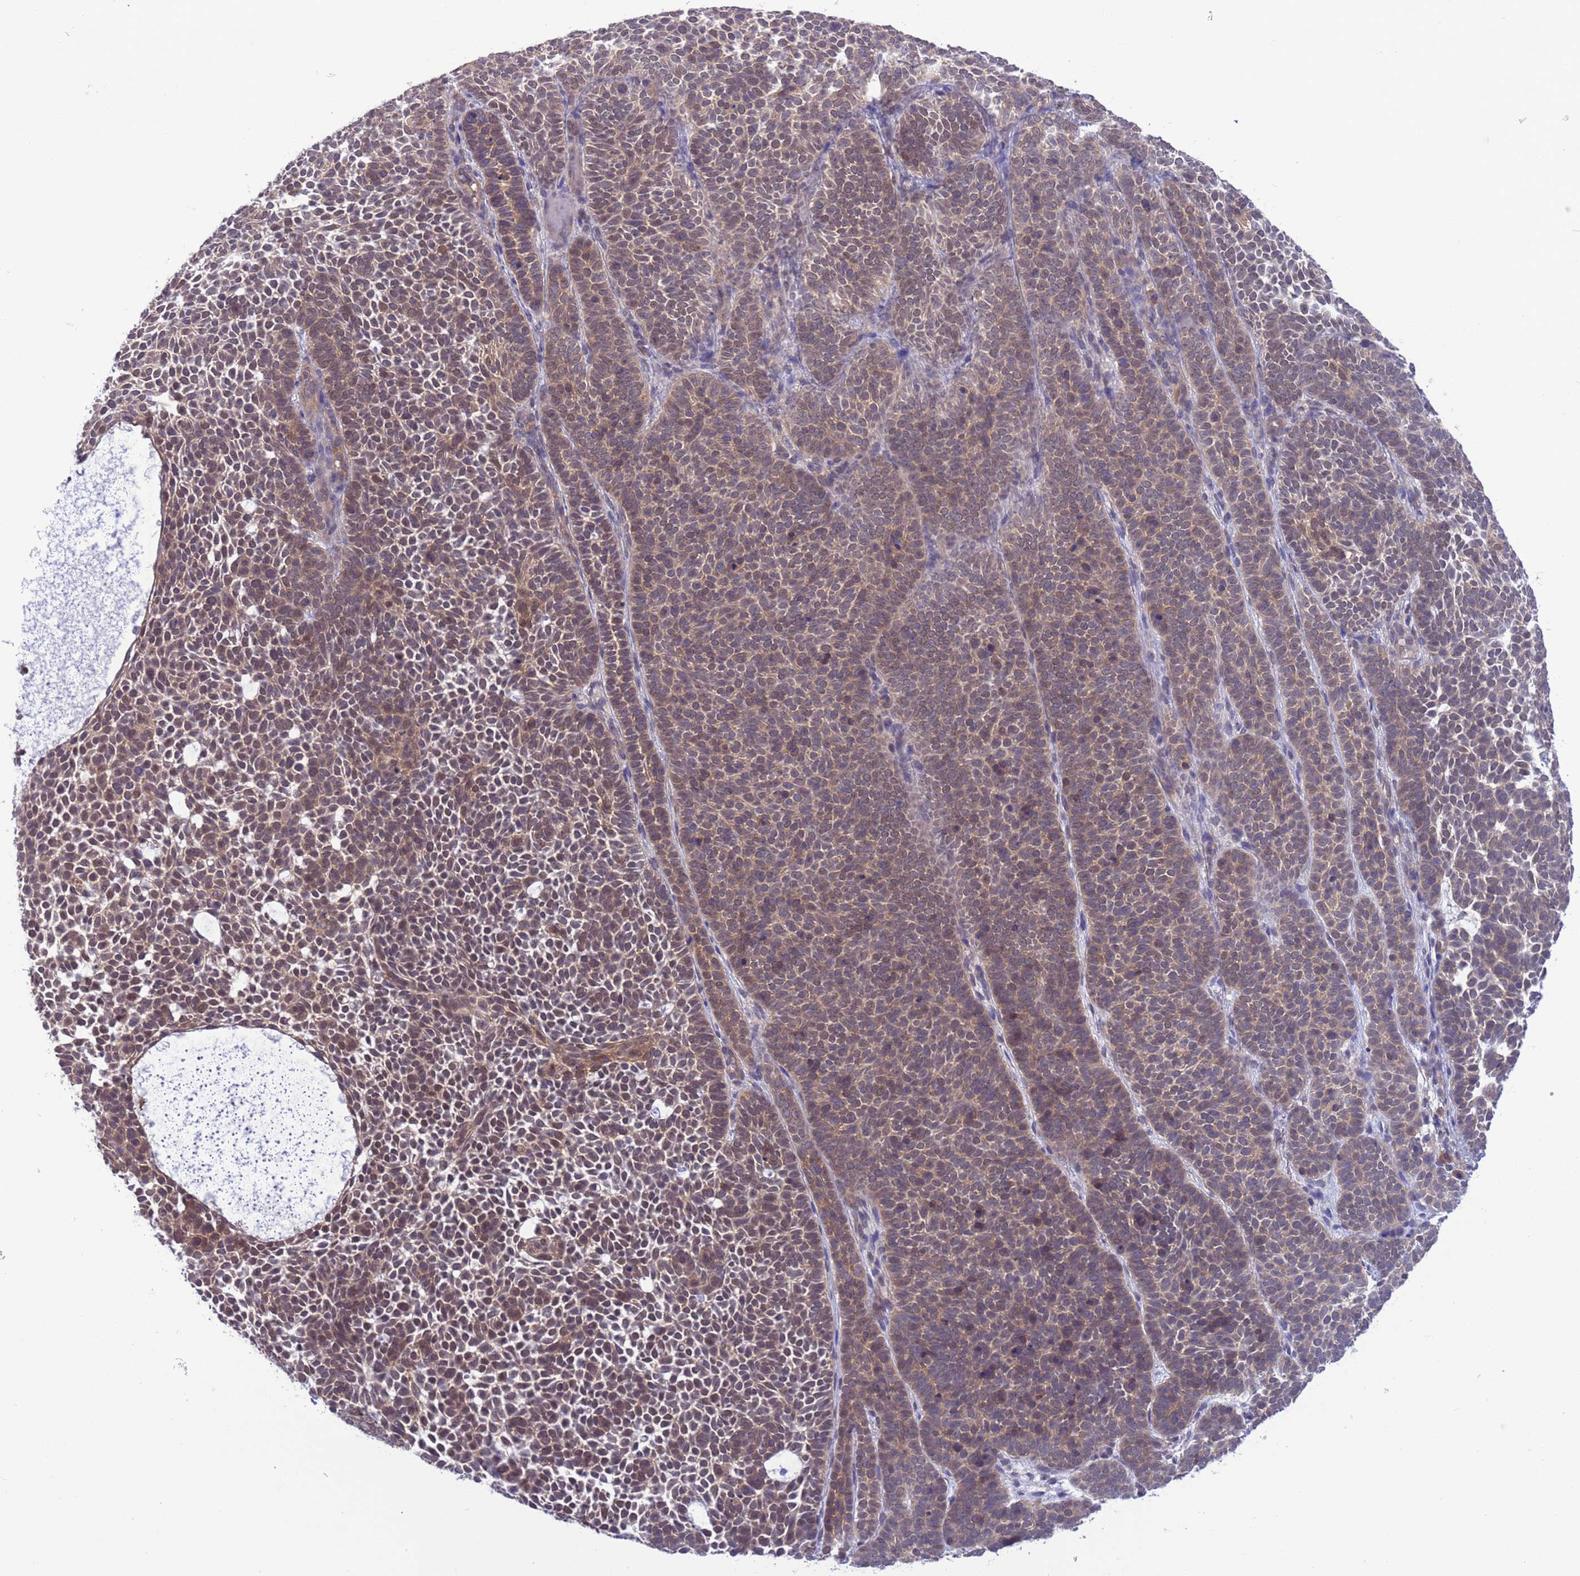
{"staining": {"intensity": "moderate", "quantity": ">75%", "location": "nuclear"}, "tissue": "skin cancer", "cell_type": "Tumor cells", "image_type": "cancer", "snomed": [{"axis": "morphology", "description": "Basal cell carcinoma"}, {"axis": "topography", "description": "Skin"}], "caption": "Protein staining of skin basal cell carcinoma tissue reveals moderate nuclear expression in about >75% of tumor cells.", "gene": "ZNF461", "patient": {"sex": "female", "age": 77}}